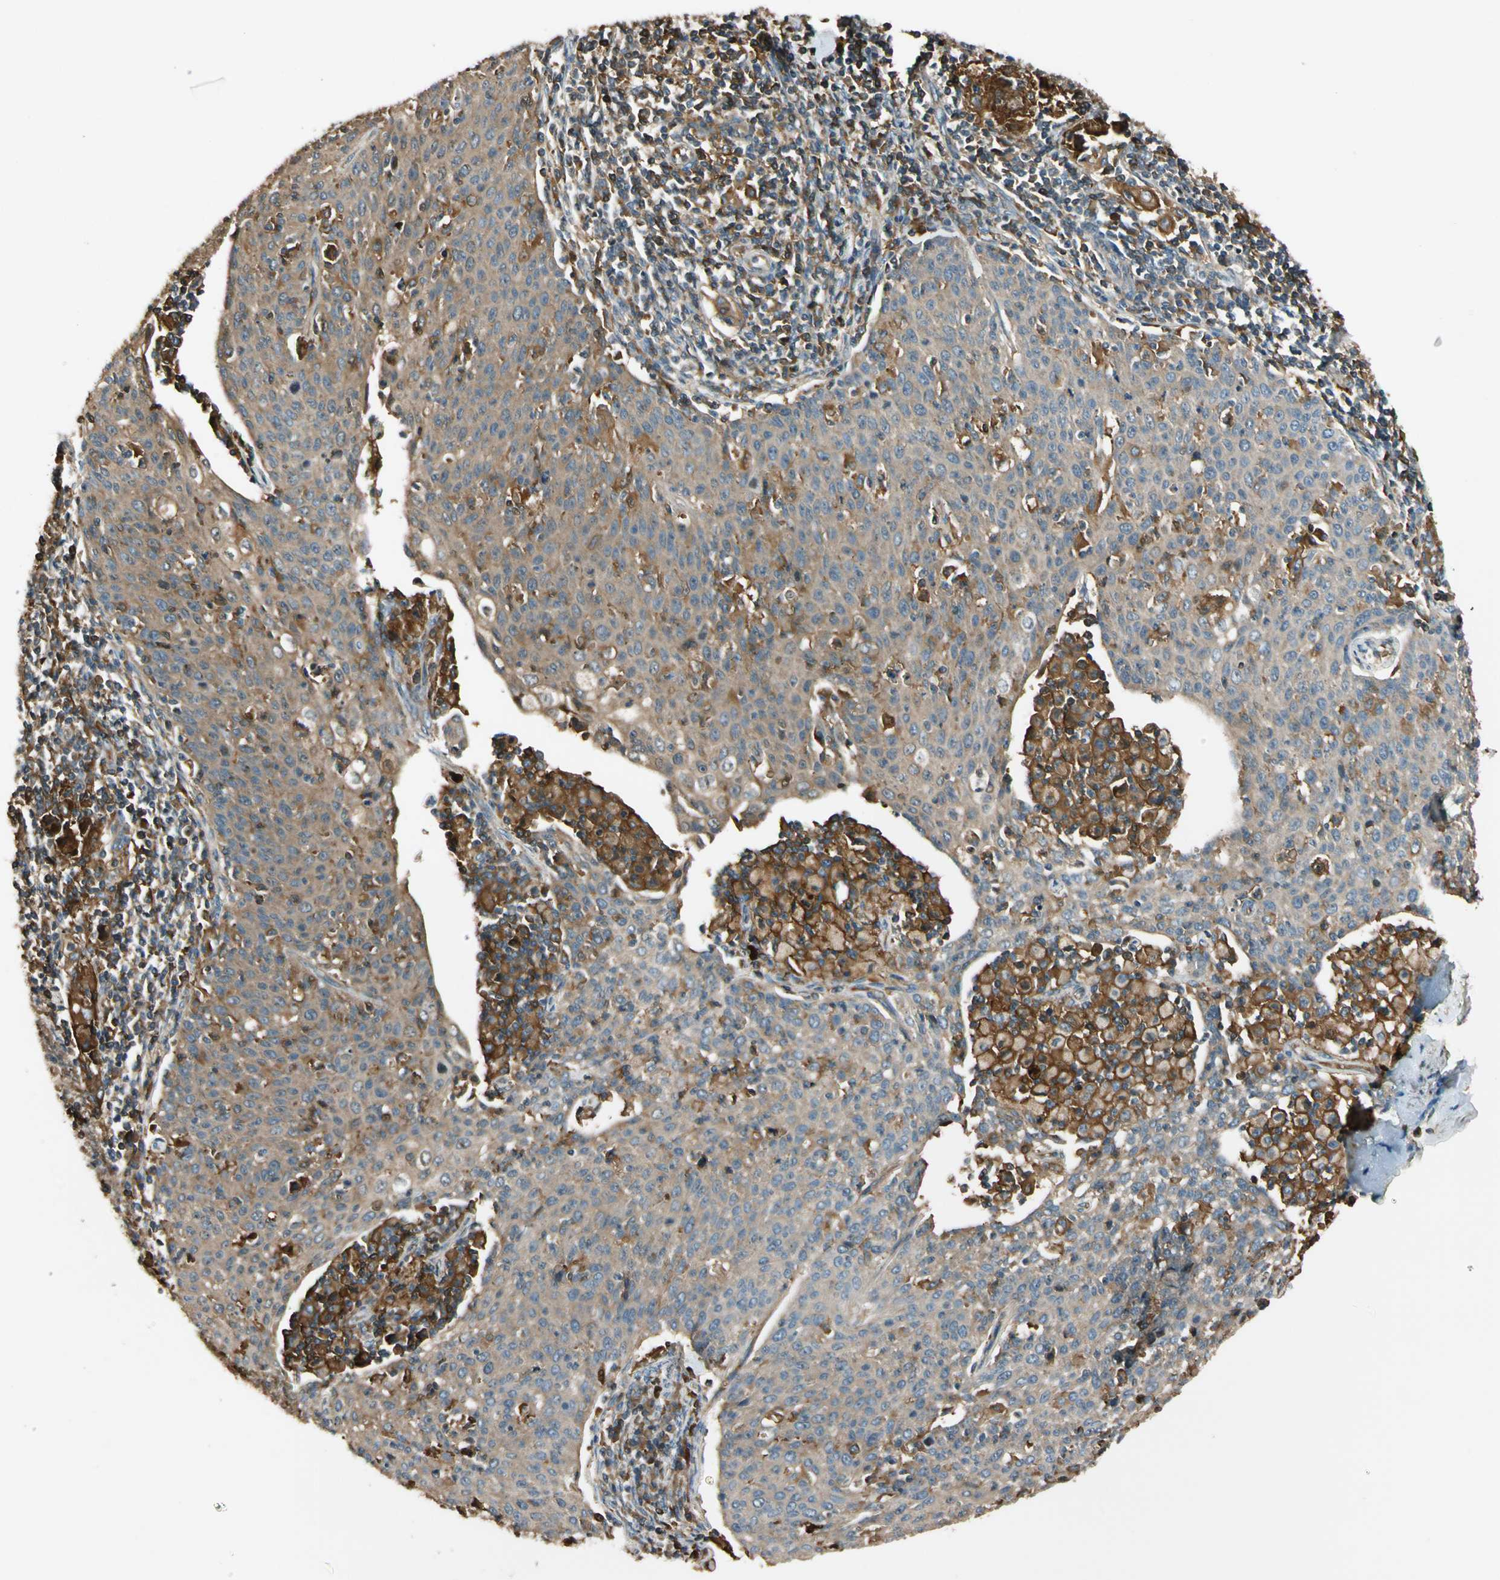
{"staining": {"intensity": "weak", "quantity": ">75%", "location": "cytoplasmic/membranous"}, "tissue": "cervical cancer", "cell_type": "Tumor cells", "image_type": "cancer", "snomed": [{"axis": "morphology", "description": "Squamous cell carcinoma, NOS"}, {"axis": "topography", "description": "Cervix"}], "caption": "Immunohistochemical staining of squamous cell carcinoma (cervical) demonstrates low levels of weak cytoplasmic/membranous staining in approximately >75% of tumor cells.", "gene": "STX11", "patient": {"sex": "female", "age": 38}}